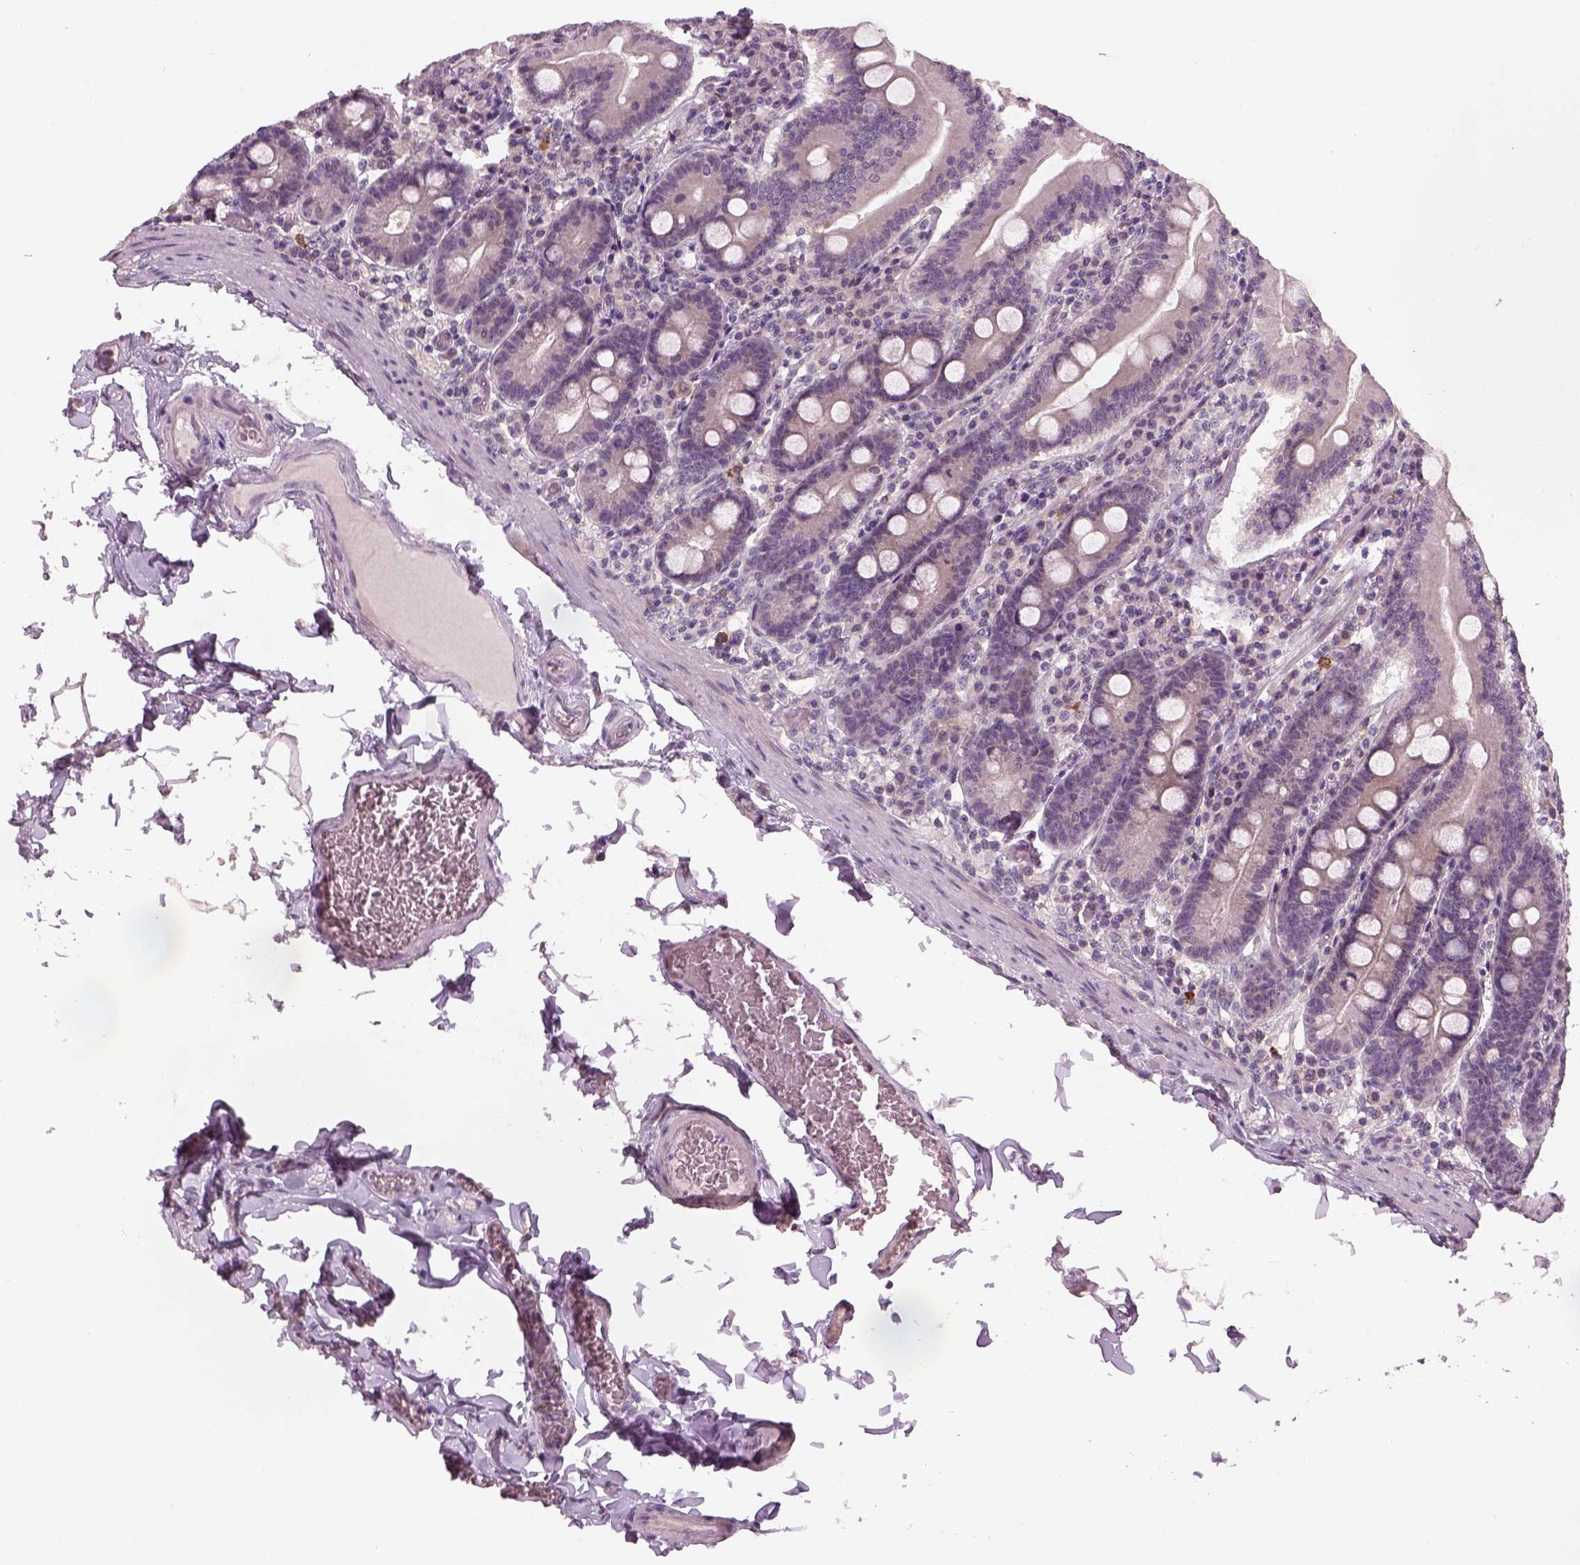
{"staining": {"intensity": "negative", "quantity": "none", "location": "none"}, "tissue": "small intestine", "cell_type": "Glandular cells", "image_type": "normal", "snomed": [{"axis": "morphology", "description": "Normal tissue, NOS"}, {"axis": "topography", "description": "Small intestine"}], "caption": "Small intestine stained for a protein using immunohistochemistry shows no staining glandular cells.", "gene": "GDNF", "patient": {"sex": "male", "age": 37}}